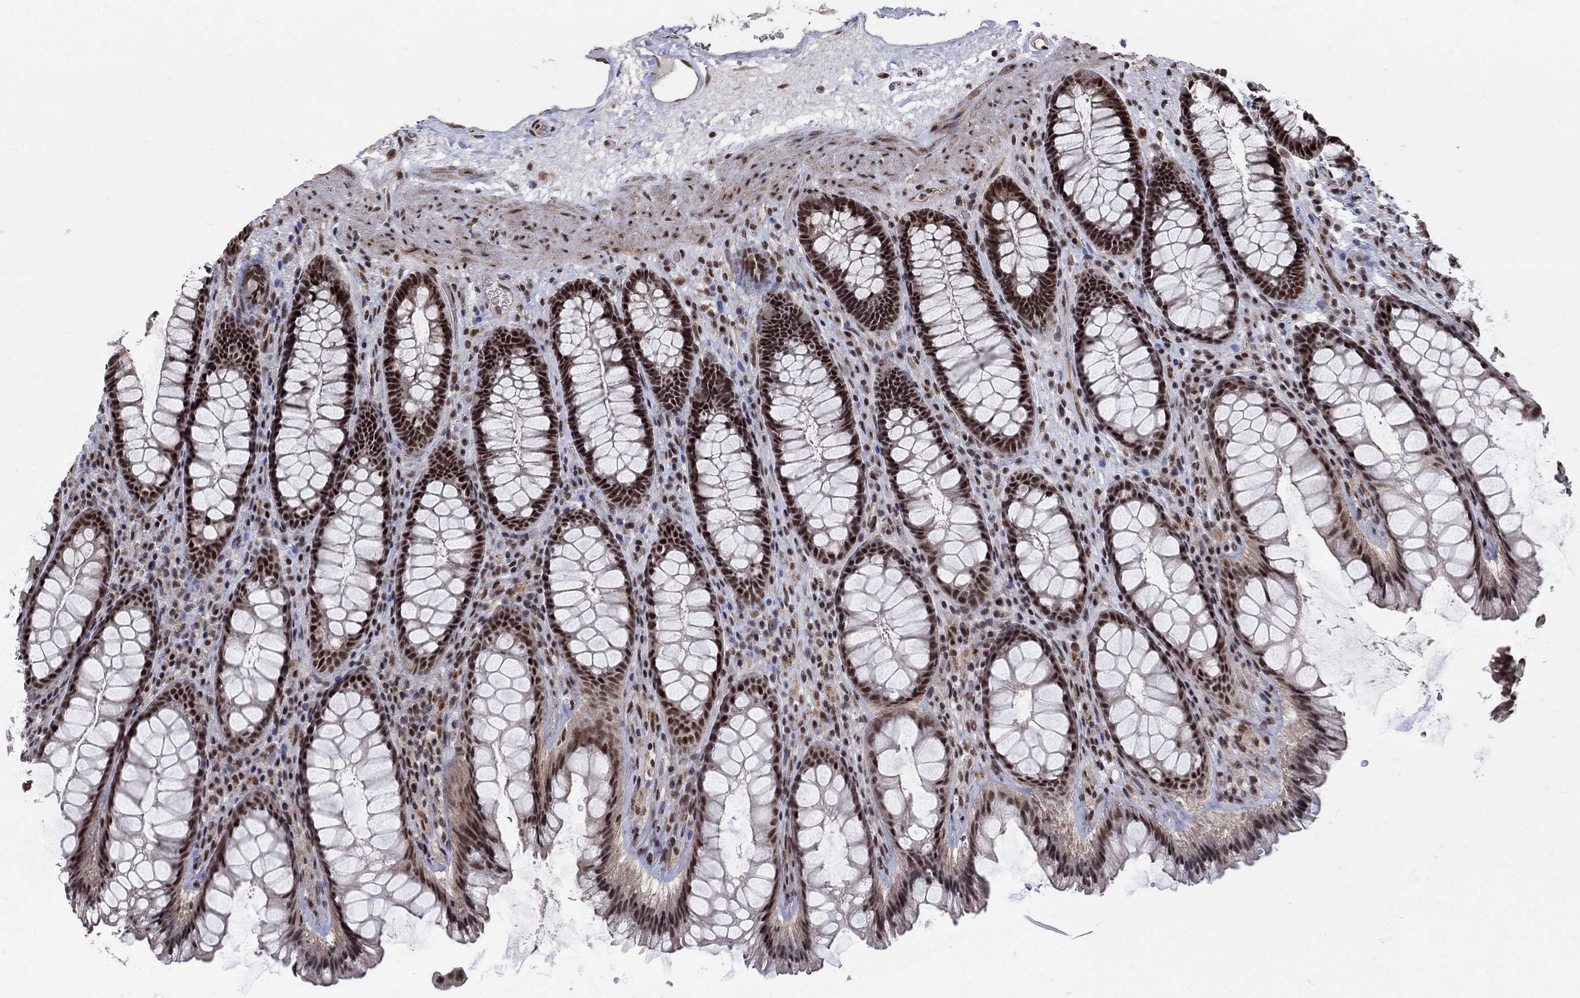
{"staining": {"intensity": "moderate", "quantity": ">75%", "location": "nuclear"}, "tissue": "rectum", "cell_type": "Glandular cells", "image_type": "normal", "snomed": [{"axis": "morphology", "description": "Normal tissue, NOS"}, {"axis": "topography", "description": "Rectum"}], "caption": "Protein expression by IHC reveals moderate nuclear positivity in approximately >75% of glandular cells in normal rectum.", "gene": "PNISR", "patient": {"sex": "male", "age": 72}}